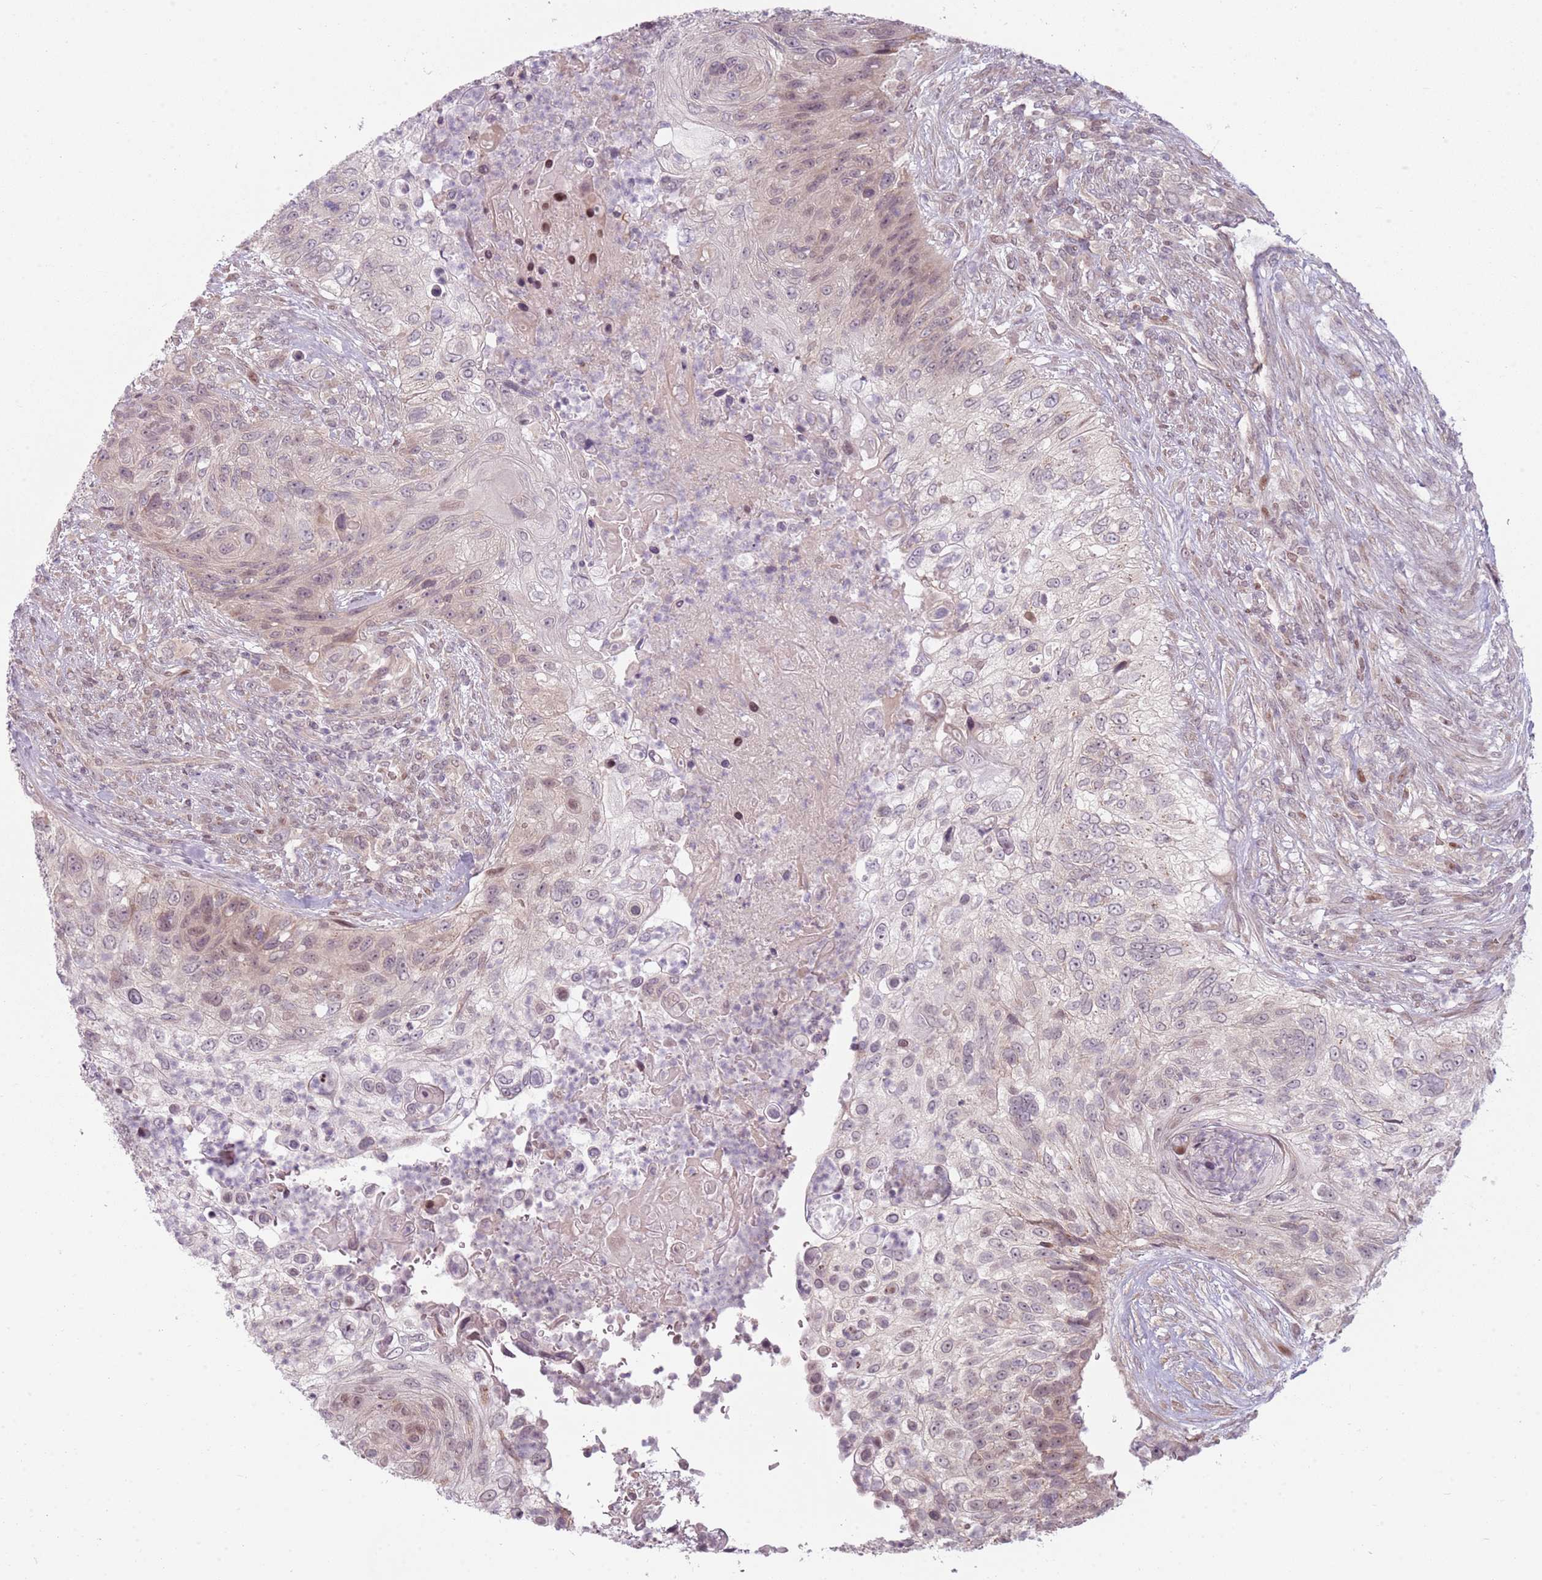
{"staining": {"intensity": "weak", "quantity": "<25%", "location": "cytoplasmic/membranous"}, "tissue": "urothelial cancer", "cell_type": "Tumor cells", "image_type": "cancer", "snomed": [{"axis": "morphology", "description": "Urothelial carcinoma, High grade"}, {"axis": "topography", "description": "Urinary bladder"}], "caption": "A high-resolution micrograph shows immunohistochemistry staining of urothelial carcinoma (high-grade), which exhibits no significant expression in tumor cells. (DAB (3,3'-diaminobenzidine) immunohistochemistry (IHC) with hematoxylin counter stain).", "gene": "ADGRG1", "patient": {"sex": "female", "age": 60}}